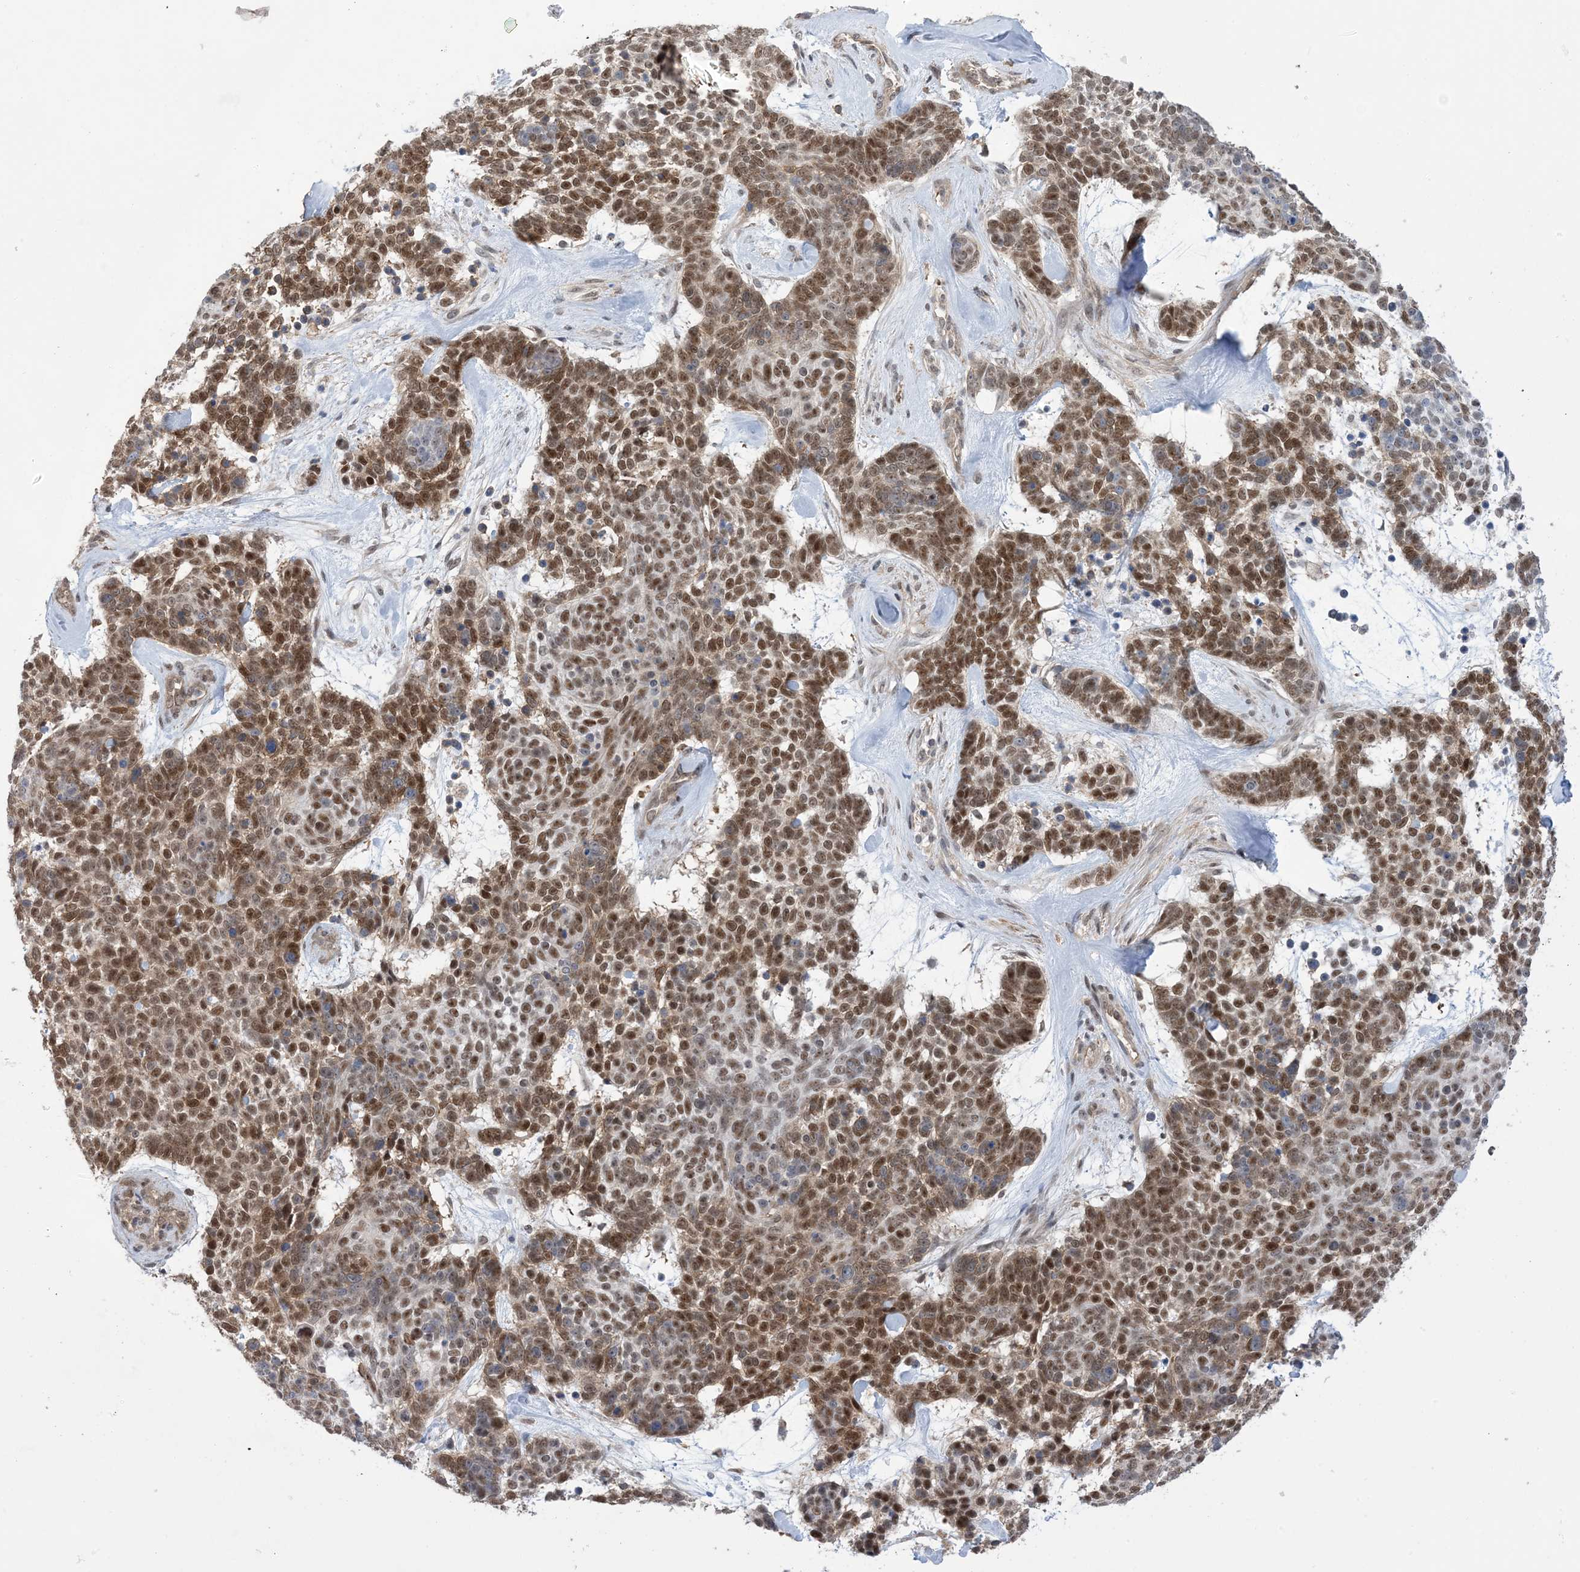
{"staining": {"intensity": "moderate", "quantity": ">75%", "location": "nuclear"}, "tissue": "skin cancer", "cell_type": "Tumor cells", "image_type": "cancer", "snomed": [{"axis": "morphology", "description": "Basal cell carcinoma"}, {"axis": "topography", "description": "Skin"}], "caption": "A brown stain labels moderate nuclear staining of a protein in human skin basal cell carcinoma tumor cells. The protein is stained brown, and the nuclei are stained in blue (DAB (3,3'-diaminobenzidine) IHC with brightfield microscopy, high magnification).", "gene": "ZNF8", "patient": {"sex": "female", "age": 81}}